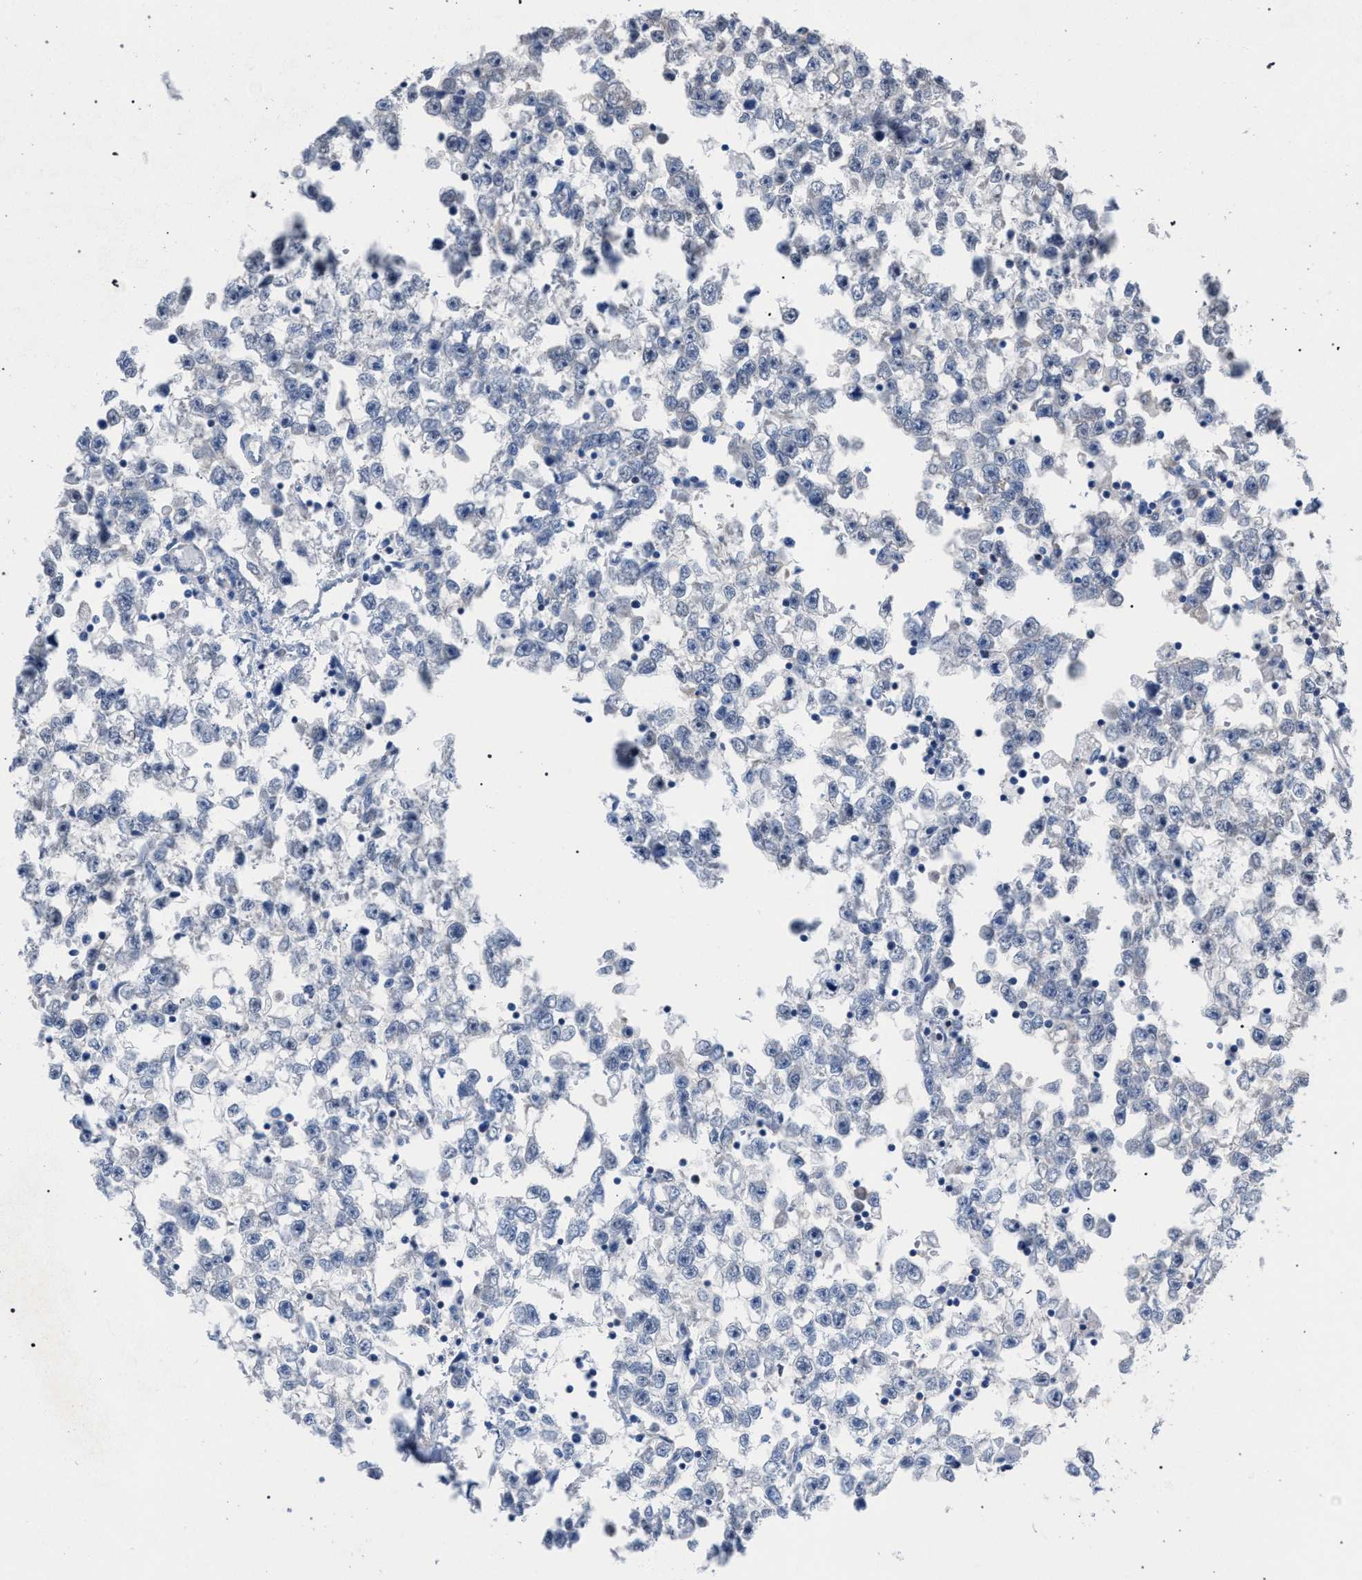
{"staining": {"intensity": "negative", "quantity": "none", "location": "none"}, "tissue": "testis cancer", "cell_type": "Tumor cells", "image_type": "cancer", "snomed": [{"axis": "morphology", "description": "Seminoma, NOS"}, {"axis": "morphology", "description": "Carcinoma, Embryonal, NOS"}, {"axis": "topography", "description": "Testis"}], "caption": "Image shows no protein positivity in tumor cells of testis cancer (seminoma) tissue.", "gene": "CRYZ", "patient": {"sex": "male", "age": 51}}